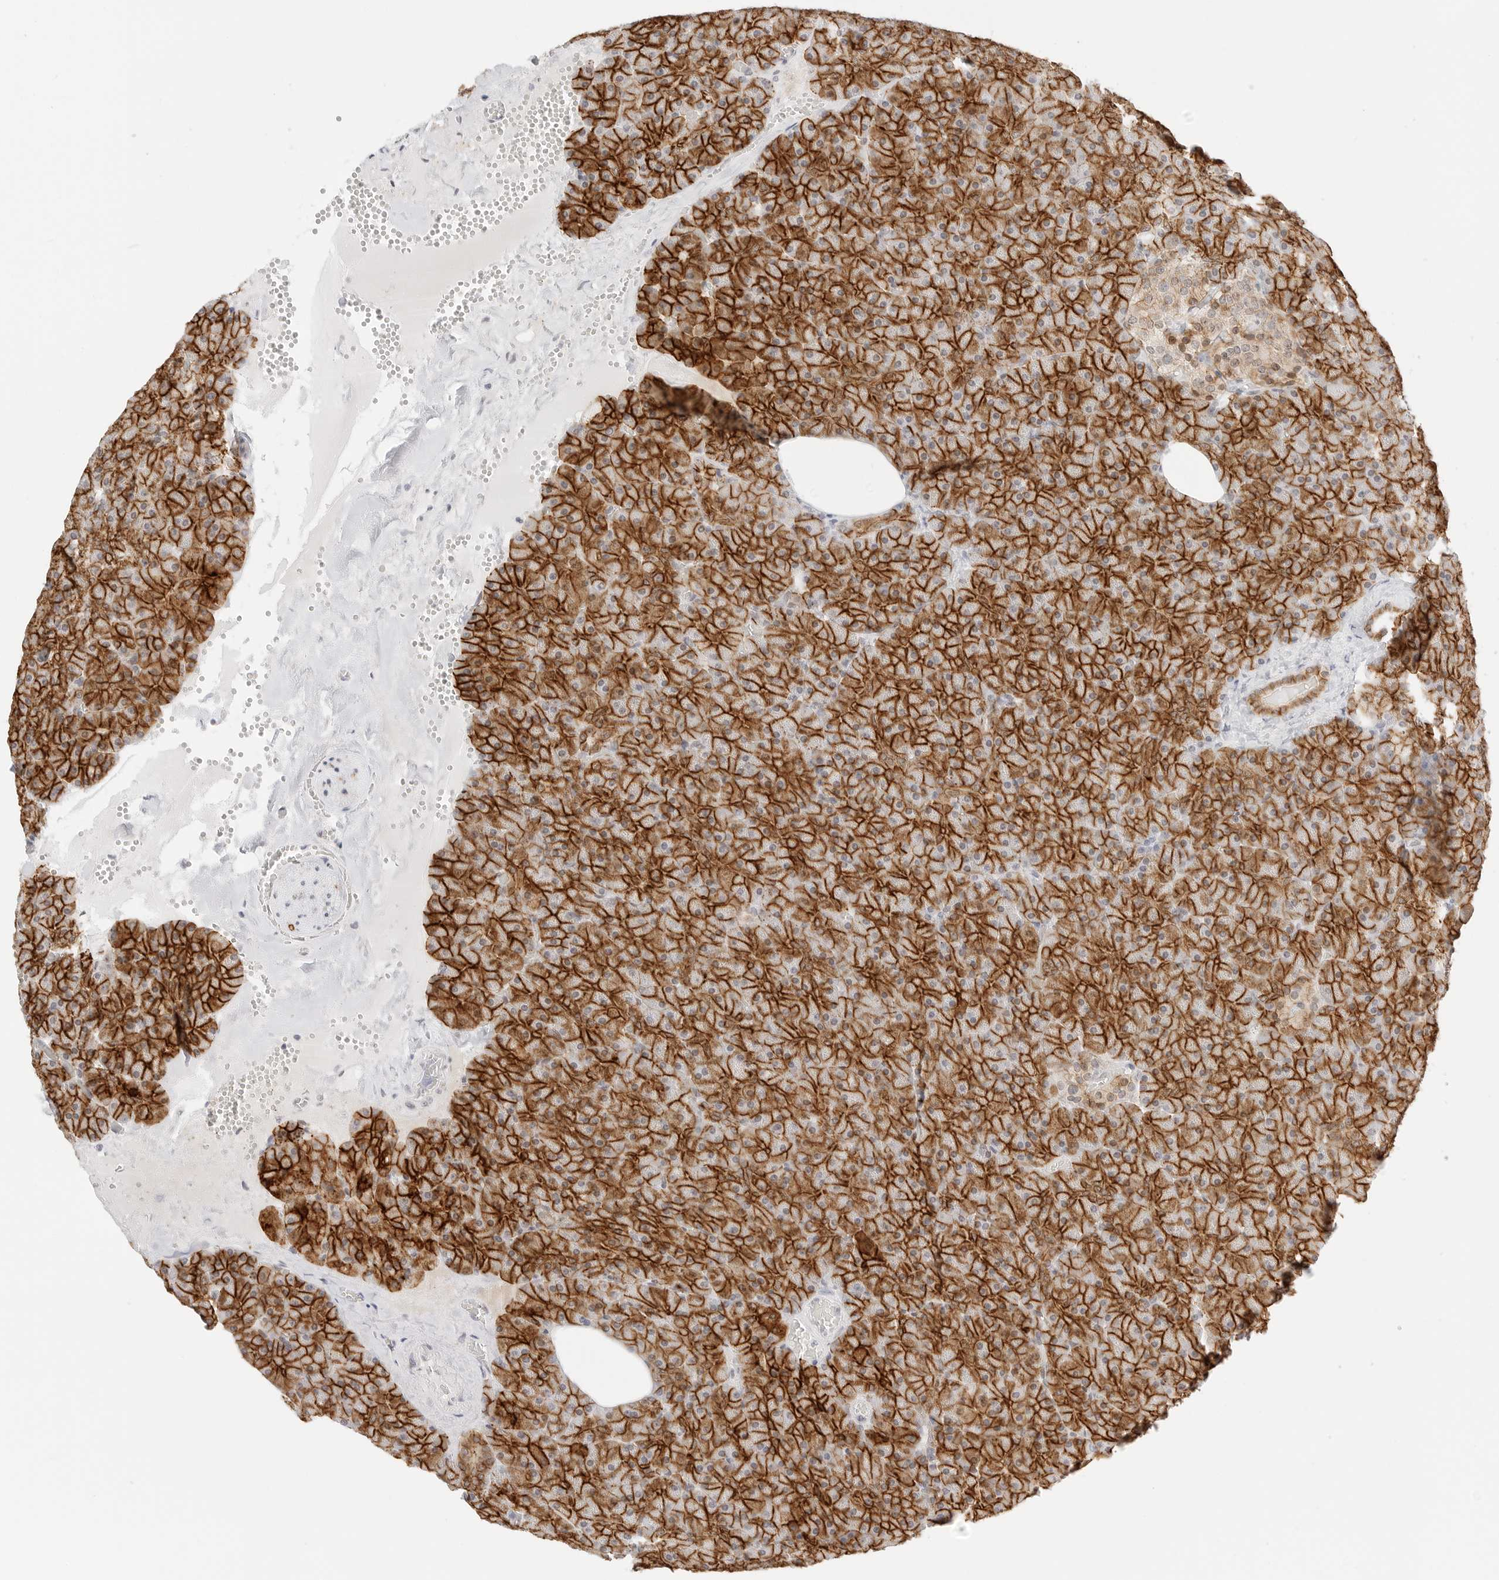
{"staining": {"intensity": "strong", "quantity": ">75%", "location": "cytoplasmic/membranous"}, "tissue": "pancreas", "cell_type": "Exocrine glandular cells", "image_type": "normal", "snomed": [{"axis": "morphology", "description": "Normal tissue, NOS"}, {"axis": "morphology", "description": "Carcinoid, malignant, NOS"}, {"axis": "topography", "description": "Pancreas"}], "caption": "Protein expression analysis of normal human pancreas reveals strong cytoplasmic/membranous expression in about >75% of exocrine glandular cells. (DAB IHC, brown staining for protein, blue staining for nuclei).", "gene": "CDH1", "patient": {"sex": "female", "age": 35}}